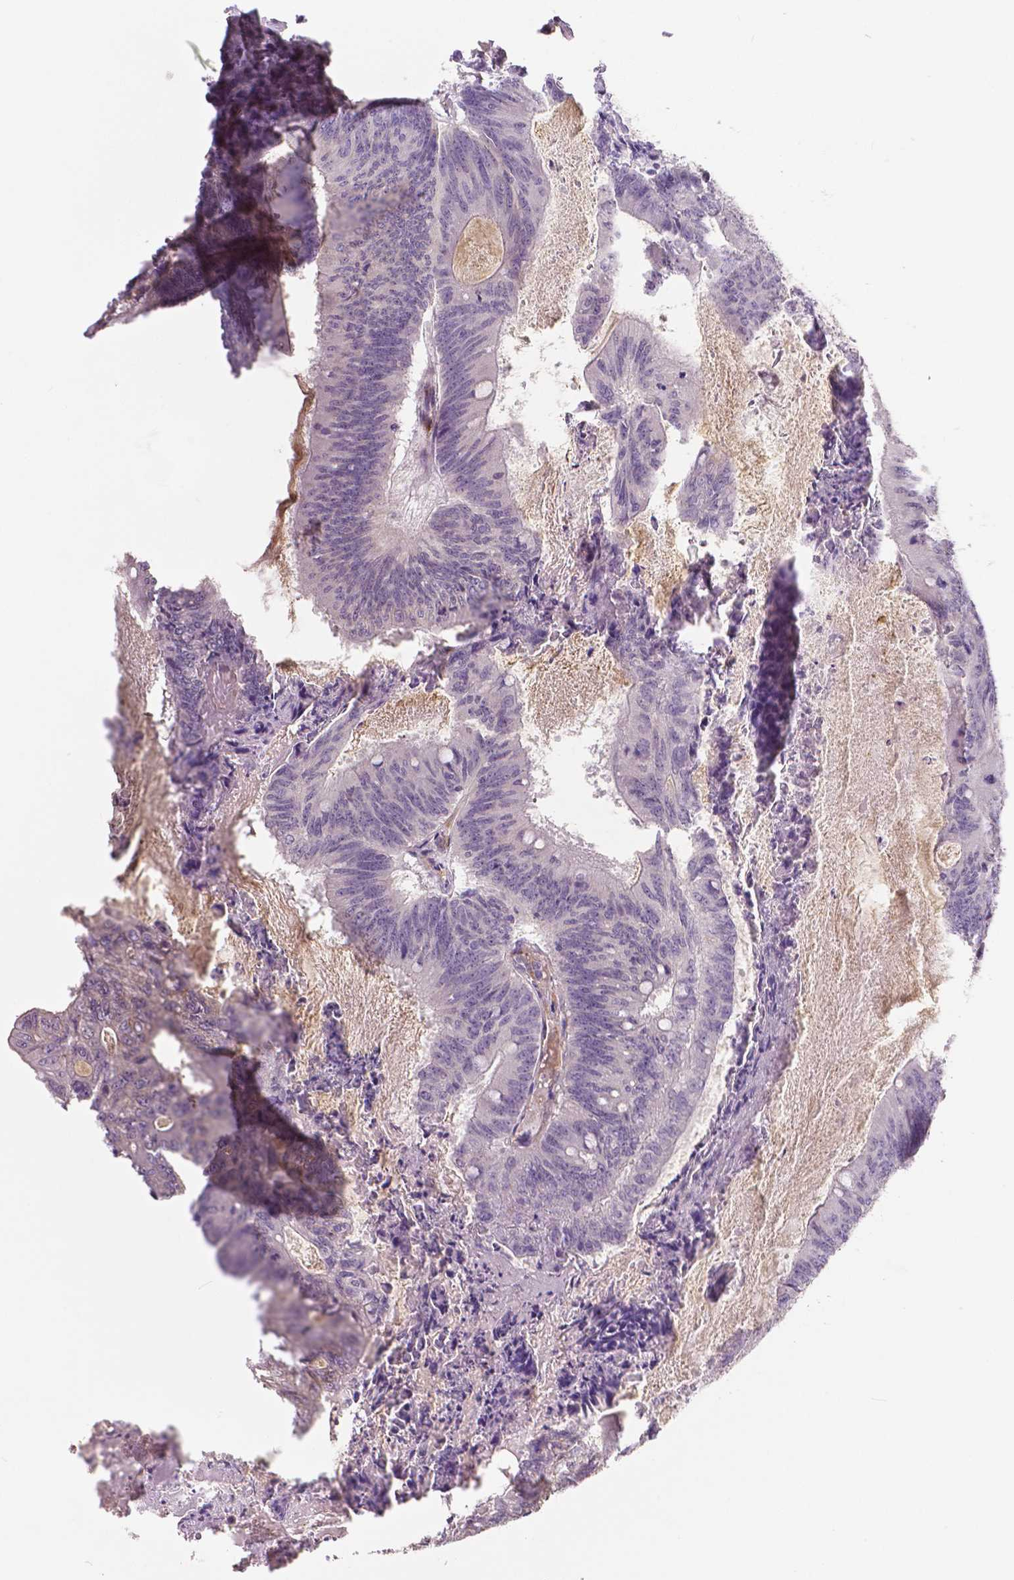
{"staining": {"intensity": "negative", "quantity": "none", "location": "none"}, "tissue": "colorectal cancer", "cell_type": "Tumor cells", "image_type": "cancer", "snomed": [{"axis": "morphology", "description": "Adenocarcinoma, NOS"}, {"axis": "topography", "description": "Colon"}], "caption": "An image of human adenocarcinoma (colorectal) is negative for staining in tumor cells.", "gene": "FLT1", "patient": {"sex": "female", "age": 70}}